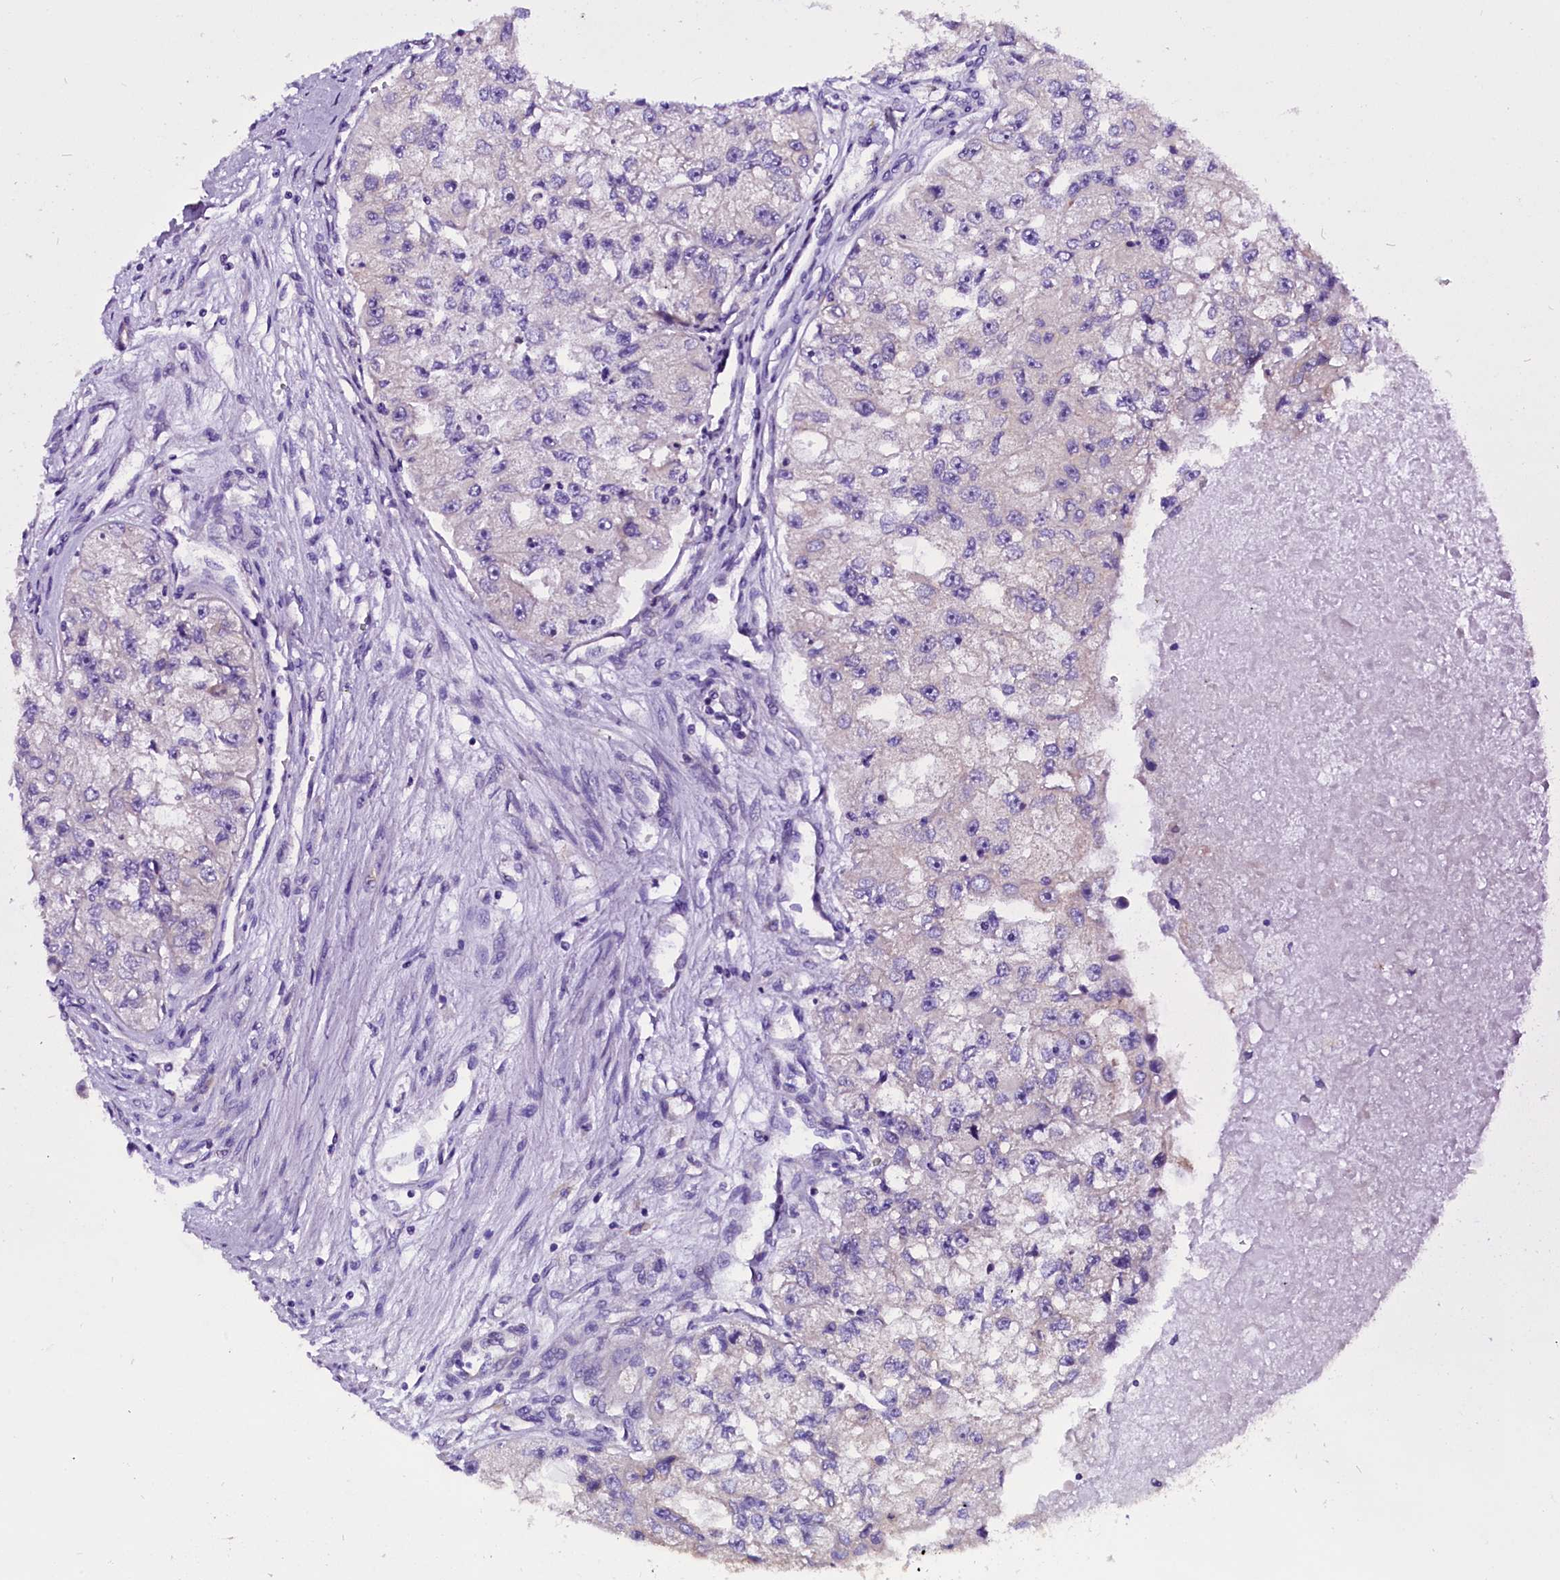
{"staining": {"intensity": "negative", "quantity": "none", "location": "none"}, "tissue": "renal cancer", "cell_type": "Tumor cells", "image_type": "cancer", "snomed": [{"axis": "morphology", "description": "Adenocarcinoma, NOS"}, {"axis": "topography", "description": "Kidney"}], "caption": "DAB (3,3'-diaminobenzidine) immunohistochemical staining of human renal cancer (adenocarcinoma) reveals no significant staining in tumor cells.", "gene": "CEP170", "patient": {"sex": "male", "age": 63}}